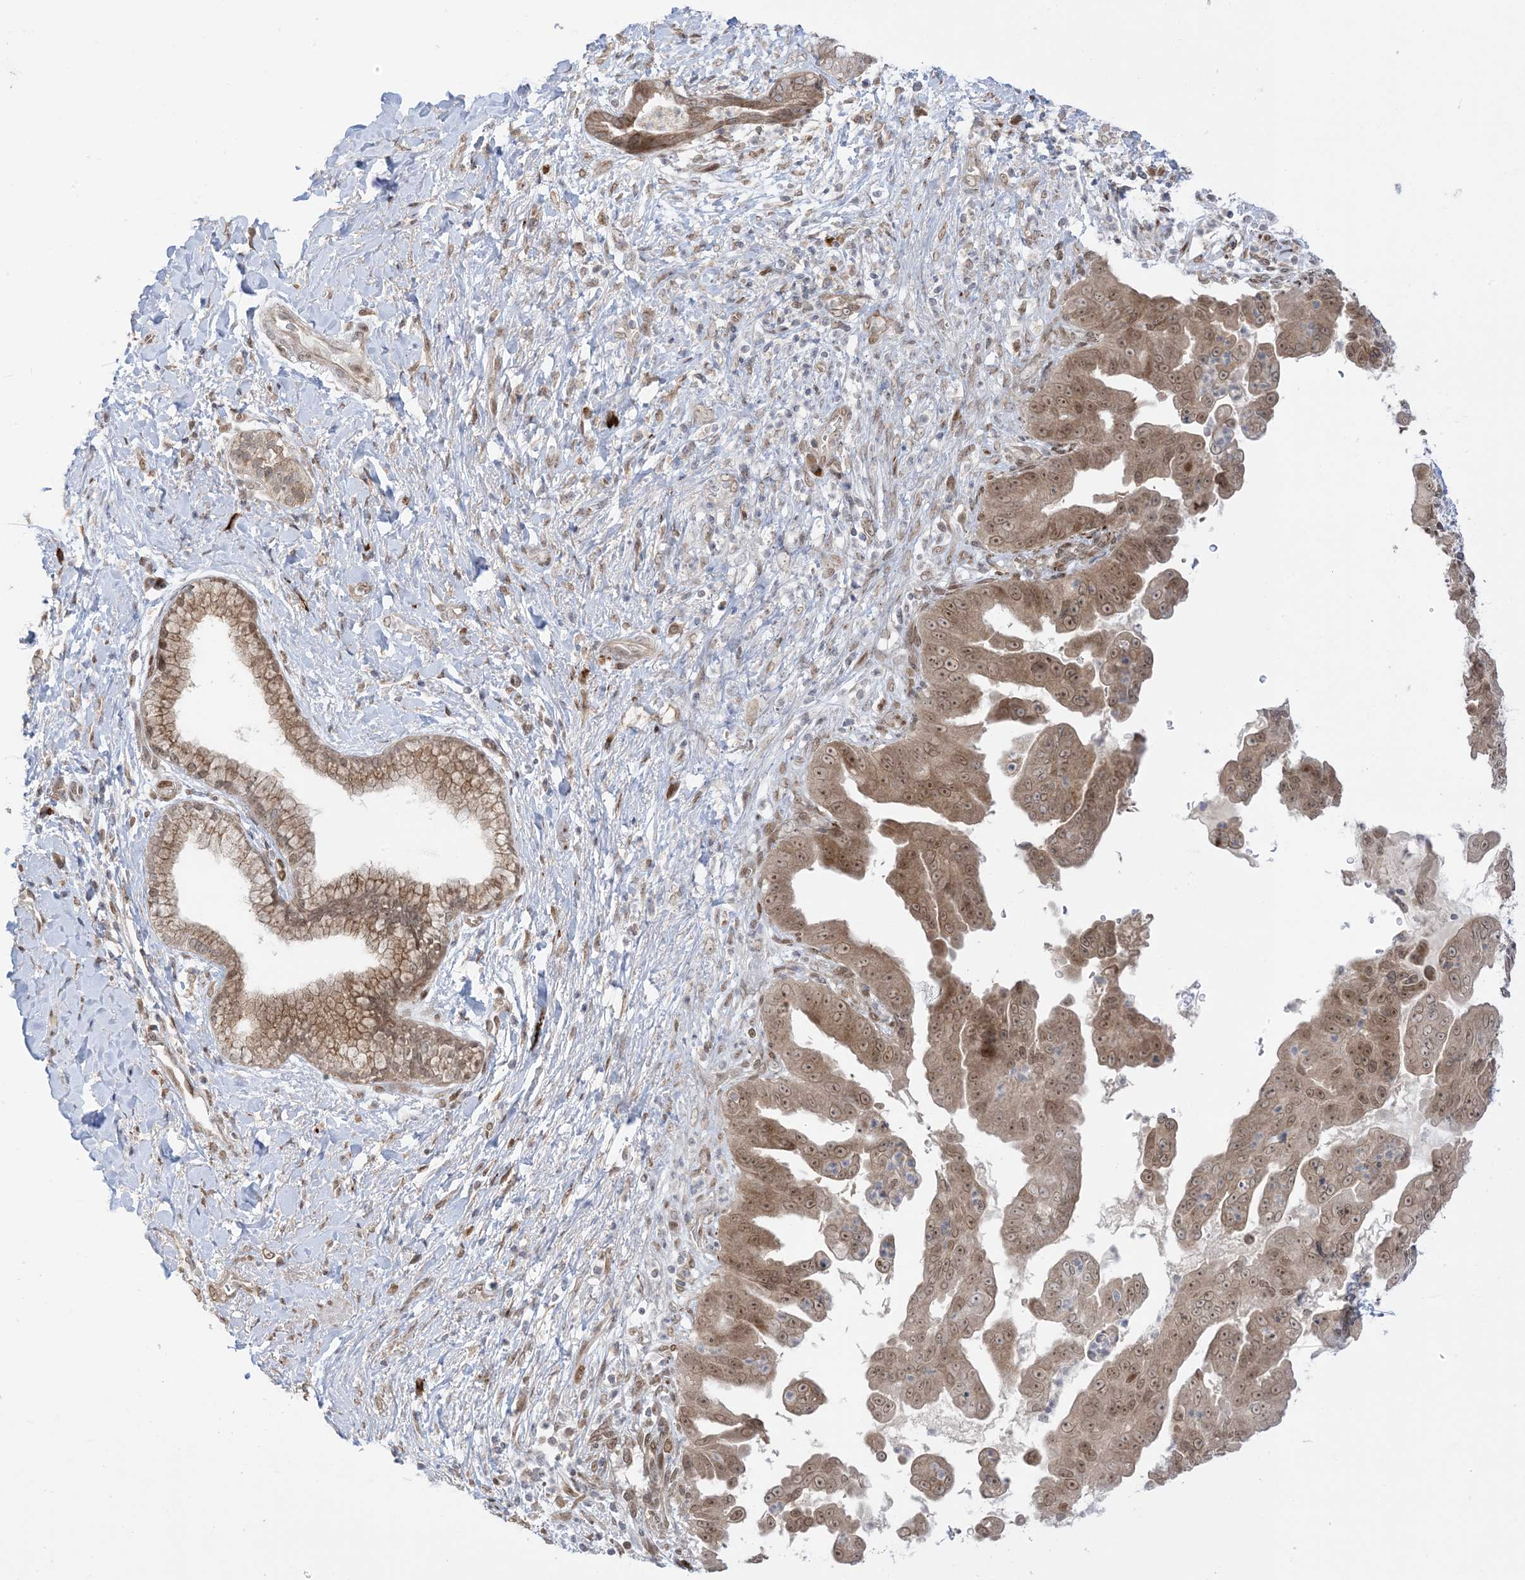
{"staining": {"intensity": "moderate", "quantity": ">75%", "location": "cytoplasmic/membranous,nuclear"}, "tissue": "pancreatic cancer", "cell_type": "Tumor cells", "image_type": "cancer", "snomed": [{"axis": "morphology", "description": "Adenocarcinoma, NOS"}, {"axis": "topography", "description": "Pancreas"}], "caption": "Pancreatic adenocarcinoma stained with a brown dye displays moderate cytoplasmic/membranous and nuclear positive staining in about >75% of tumor cells.", "gene": "UBE2E2", "patient": {"sex": "female", "age": 78}}